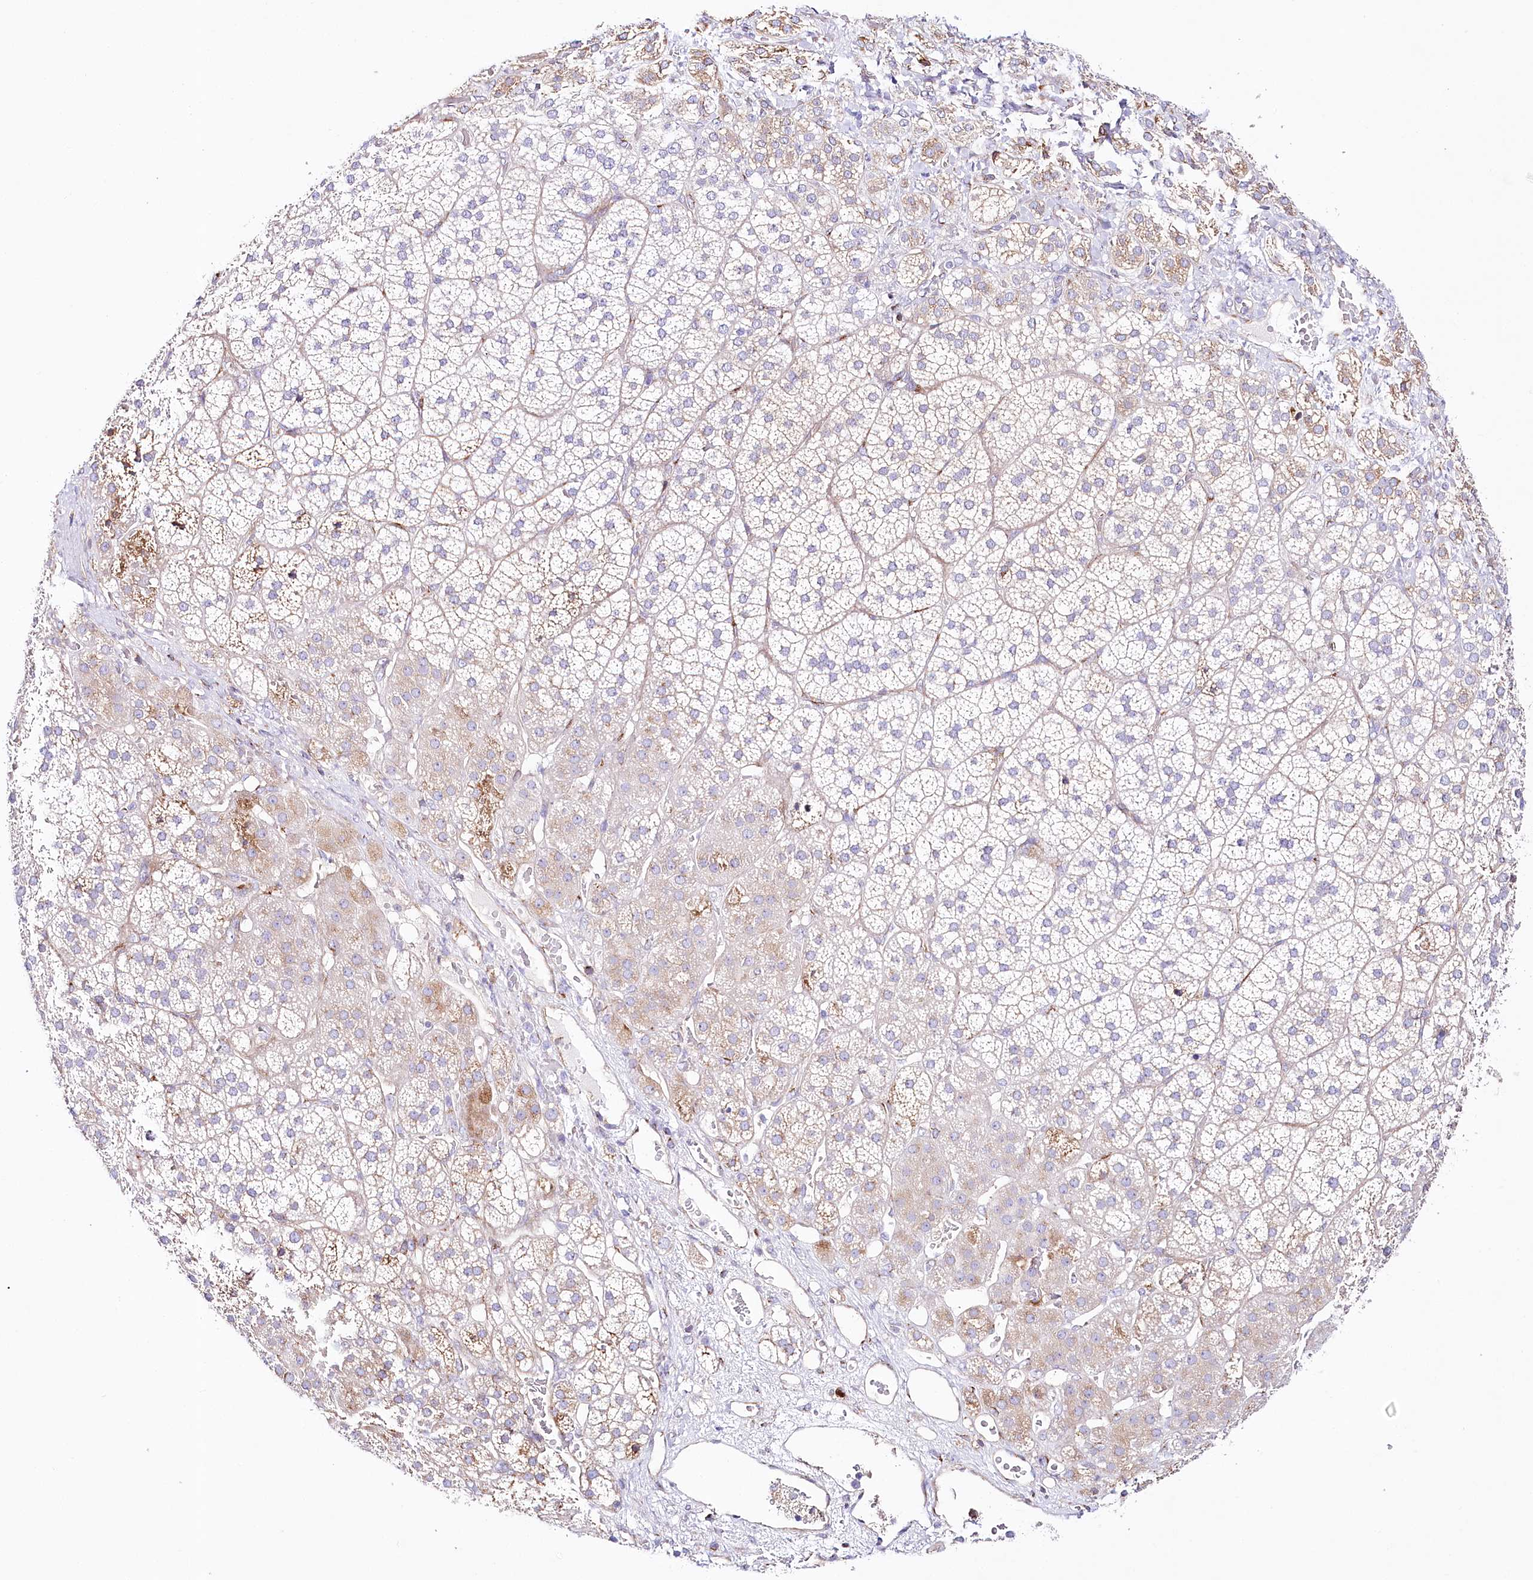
{"staining": {"intensity": "moderate", "quantity": "25%-75%", "location": "cytoplasmic/membranous"}, "tissue": "adrenal gland", "cell_type": "Glandular cells", "image_type": "normal", "snomed": [{"axis": "morphology", "description": "Normal tissue, NOS"}, {"axis": "topography", "description": "Adrenal gland"}], "caption": "An IHC histopathology image of normal tissue is shown. Protein staining in brown highlights moderate cytoplasmic/membranous positivity in adrenal gland within glandular cells. Nuclei are stained in blue.", "gene": "ABRAXAS2", "patient": {"sex": "female", "age": 44}}